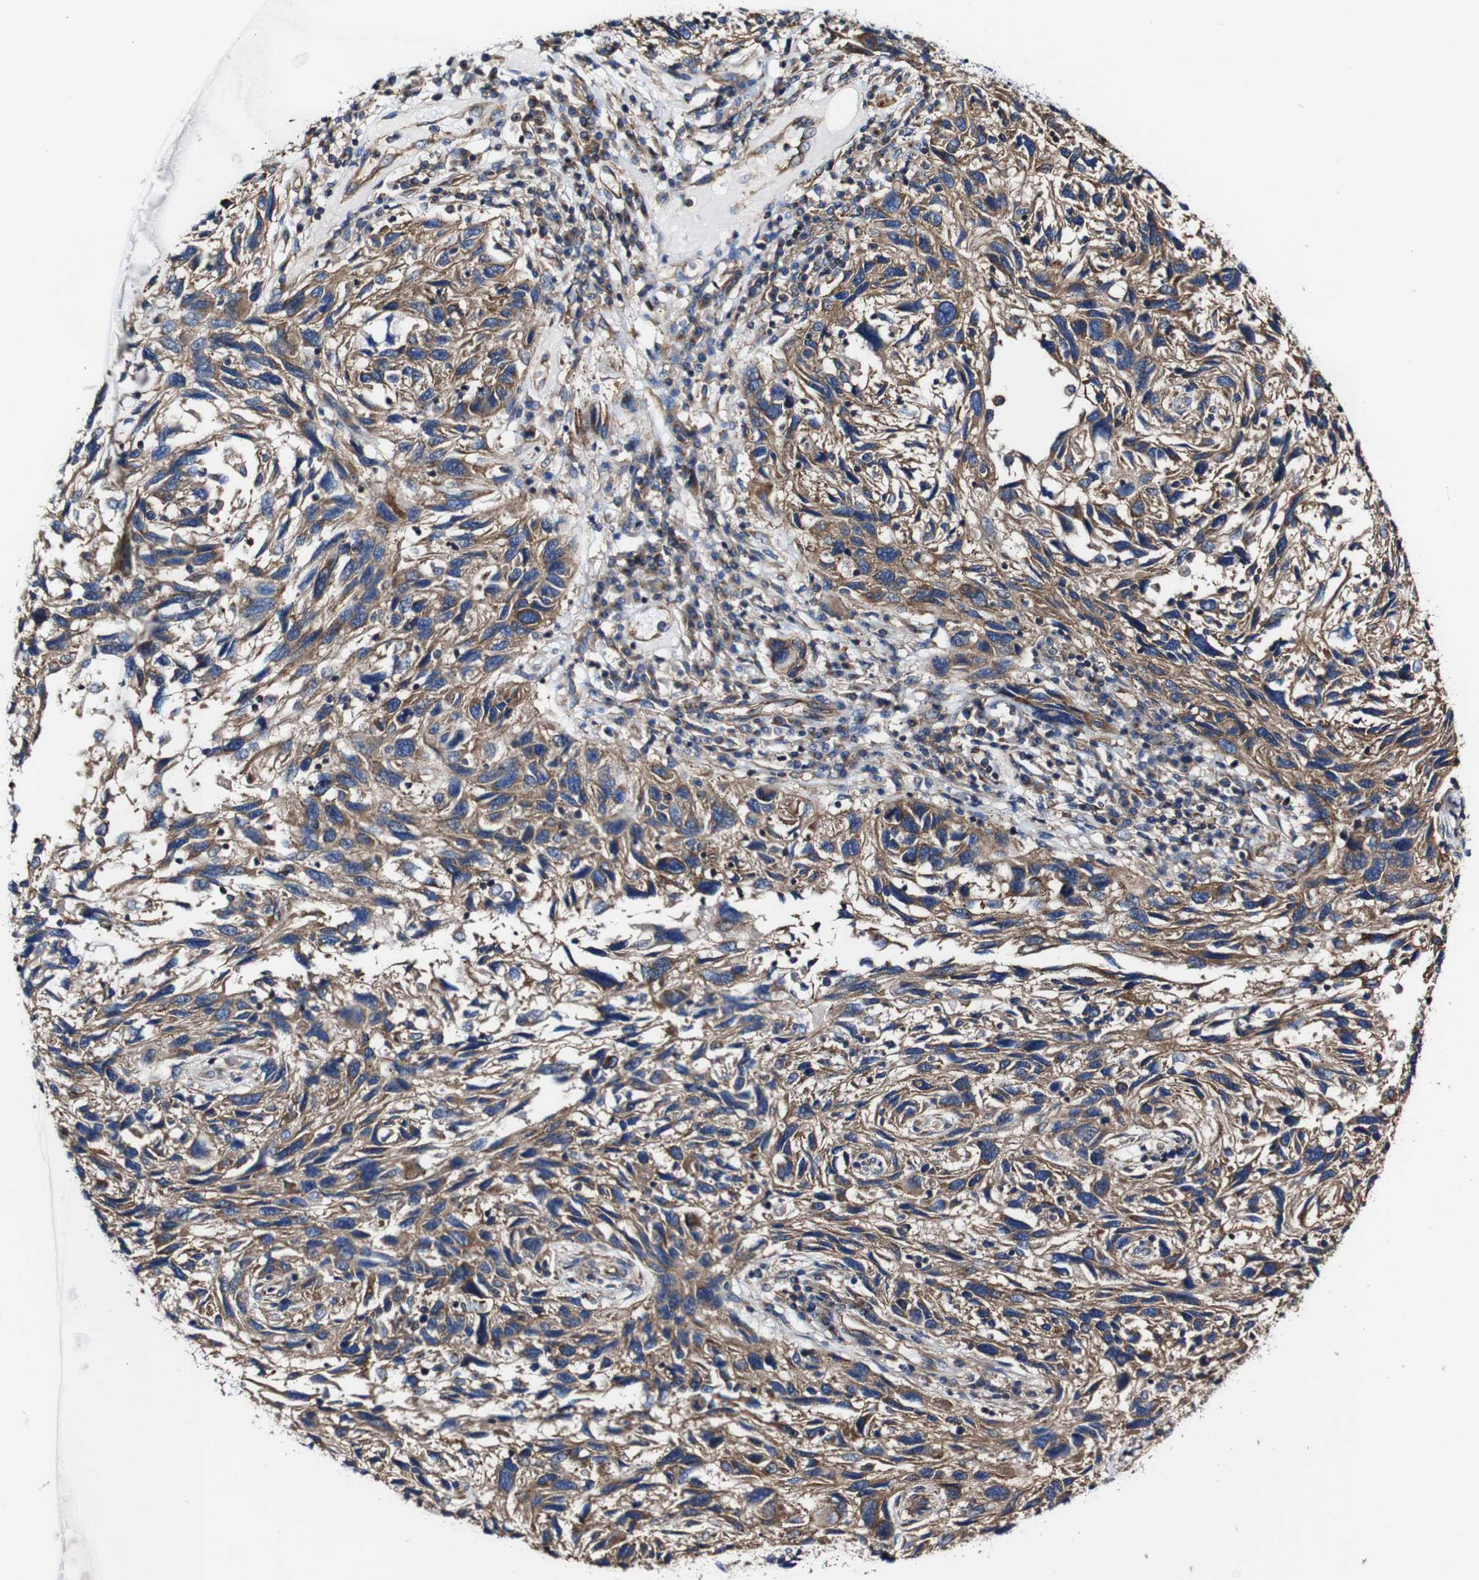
{"staining": {"intensity": "moderate", "quantity": ">75%", "location": "cytoplasmic/membranous"}, "tissue": "melanoma", "cell_type": "Tumor cells", "image_type": "cancer", "snomed": [{"axis": "morphology", "description": "Malignant melanoma, NOS"}, {"axis": "topography", "description": "Skin"}], "caption": "Malignant melanoma tissue displays moderate cytoplasmic/membranous expression in about >75% of tumor cells (DAB (3,3'-diaminobenzidine) IHC, brown staining for protein, blue staining for nuclei).", "gene": "CSF1R", "patient": {"sex": "male", "age": 53}}